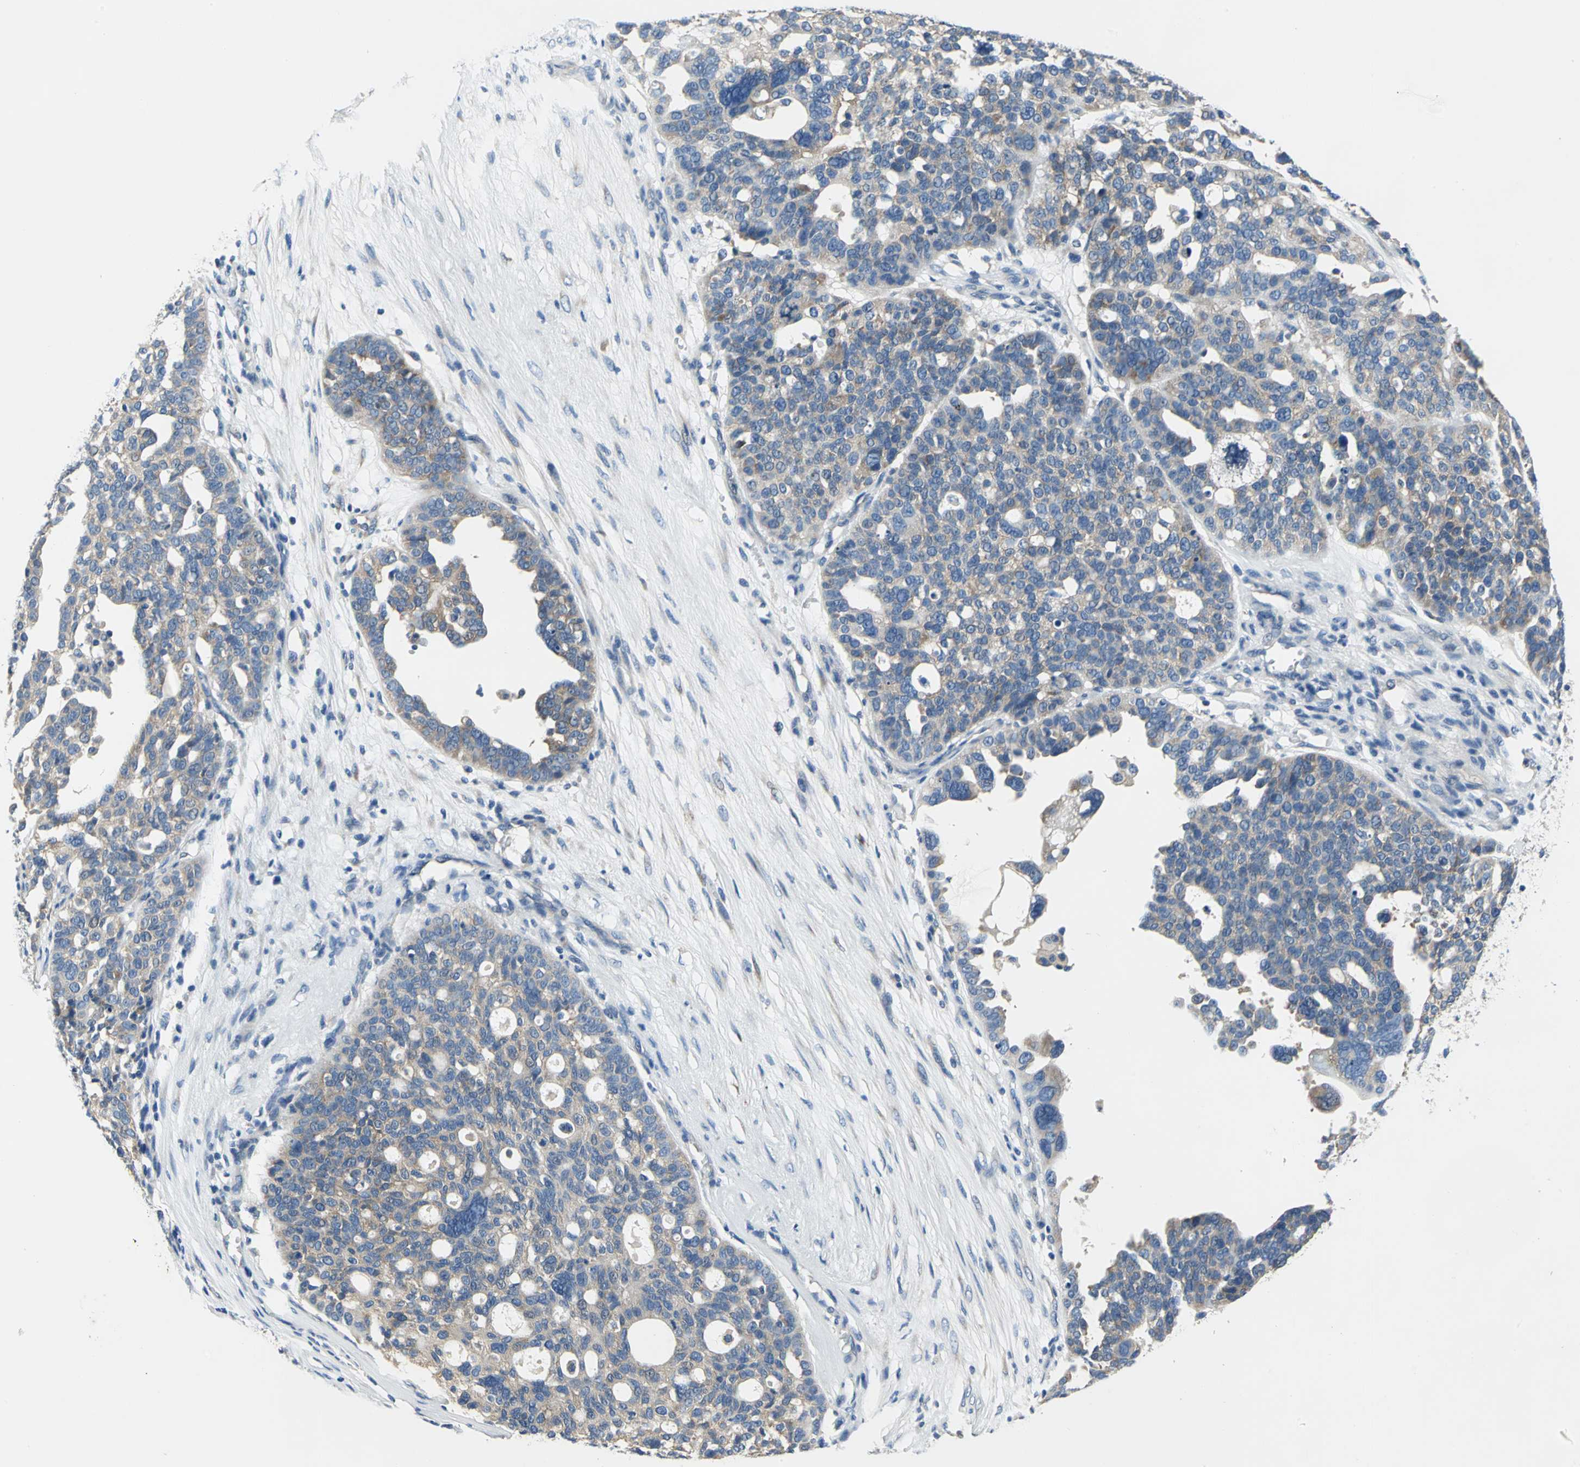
{"staining": {"intensity": "moderate", "quantity": "<25%", "location": "cytoplasmic/membranous"}, "tissue": "ovarian cancer", "cell_type": "Tumor cells", "image_type": "cancer", "snomed": [{"axis": "morphology", "description": "Cystadenocarcinoma, serous, NOS"}, {"axis": "topography", "description": "Ovary"}], "caption": "This is an image of IHC staining of ovarian serous cystadenocarcinoma, which shows moderate staining in the cytoplasmic/membranous of tumor cells.", "gene": "TRIM25", "patient": {"sex": "female", "age": 59}}